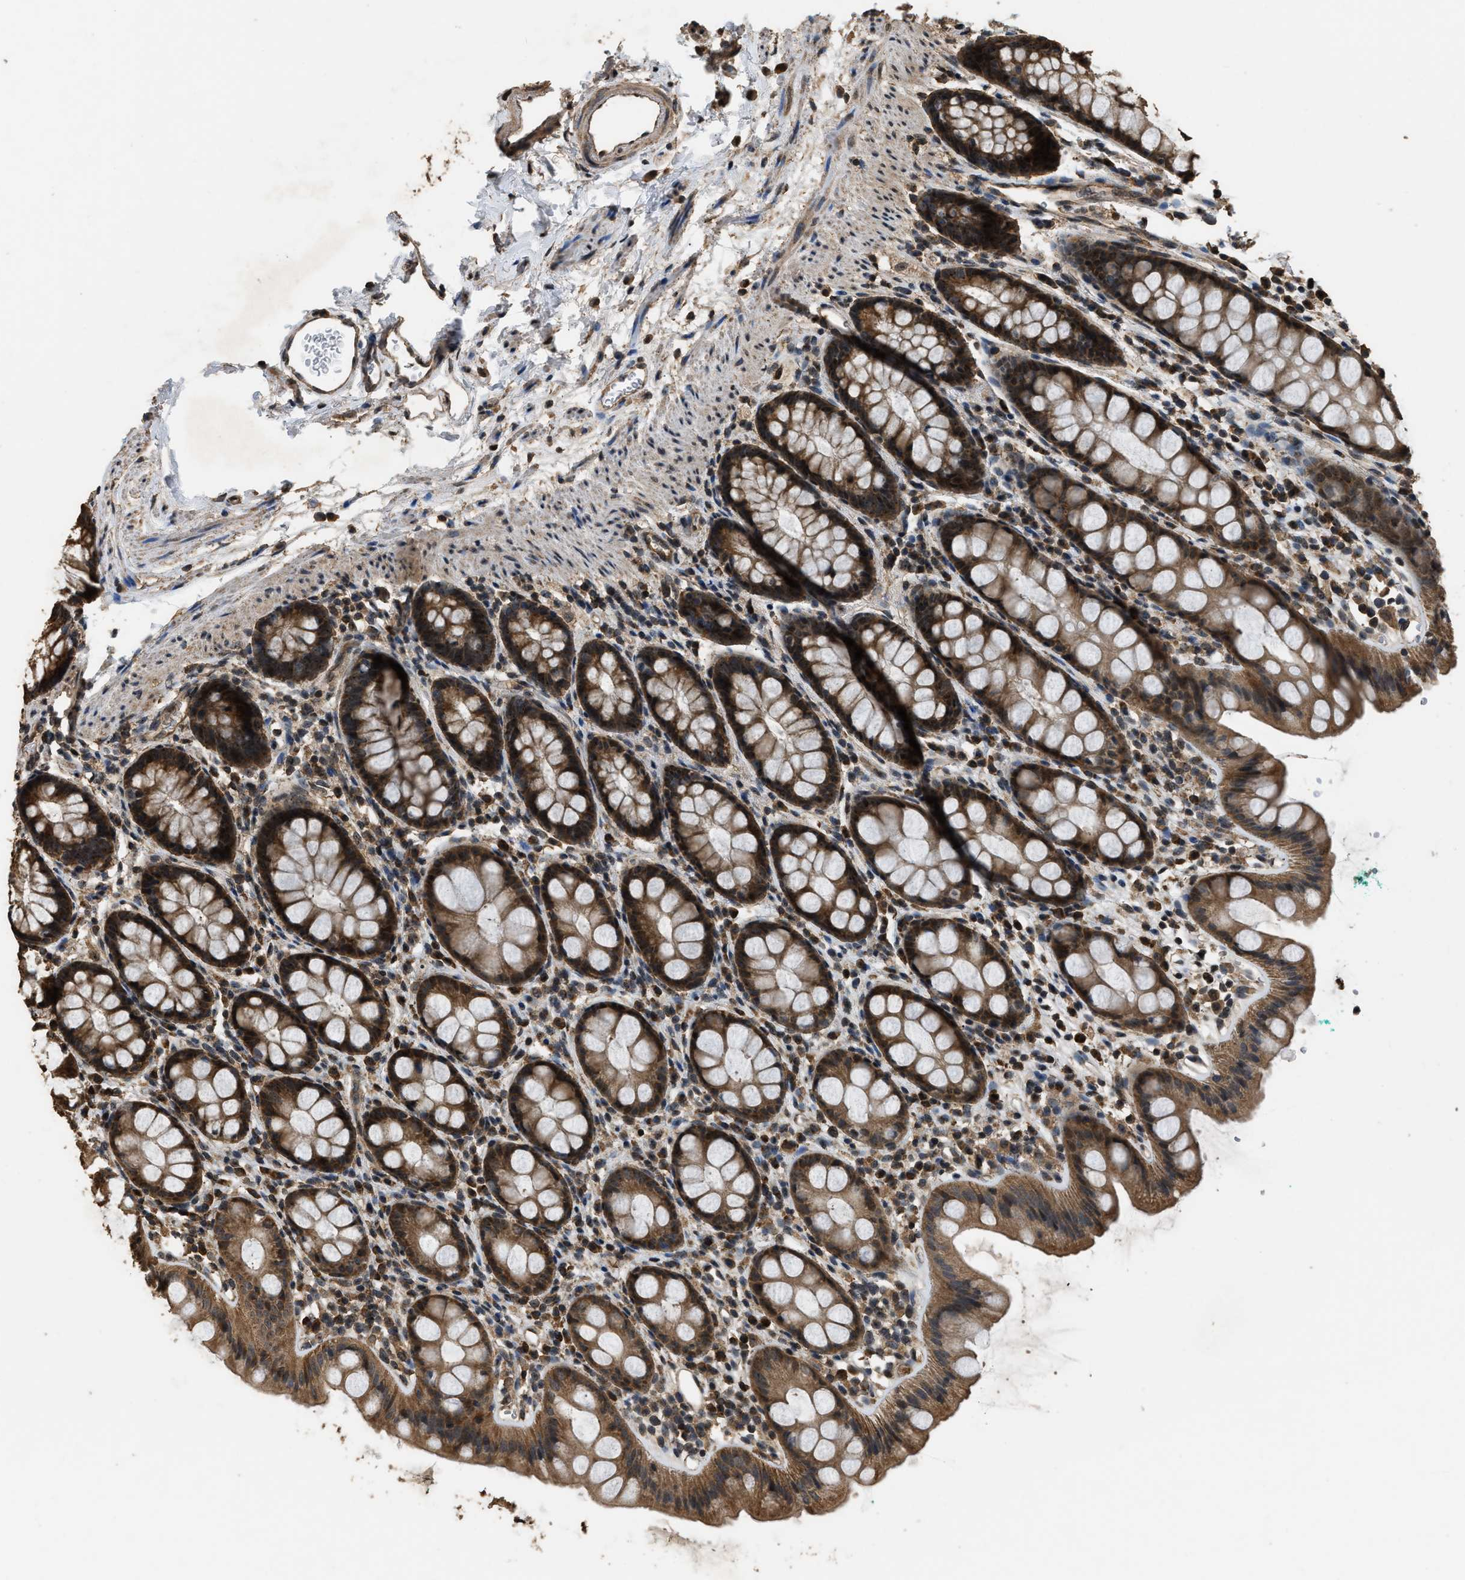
{"staining": {"intensity": "strong", "quantity": ">75%", "location": "cytoplasmic/membranous"}, "tissue": "rectum", "cell_type": "Glandular cells", "image_type": "normal", "snomed": [{"axis": "morphology", "description": "Normal tissue, NOS"}, {"axis": "topography", "description": "Rectum"}], "caption": "The immunohistochemical stain shows strong cytoplasmic/membranous expression in glandular cells of unremarkable rectum.", "gene": "DENND6B", "patient": {"sex": "female", "age": 65}}